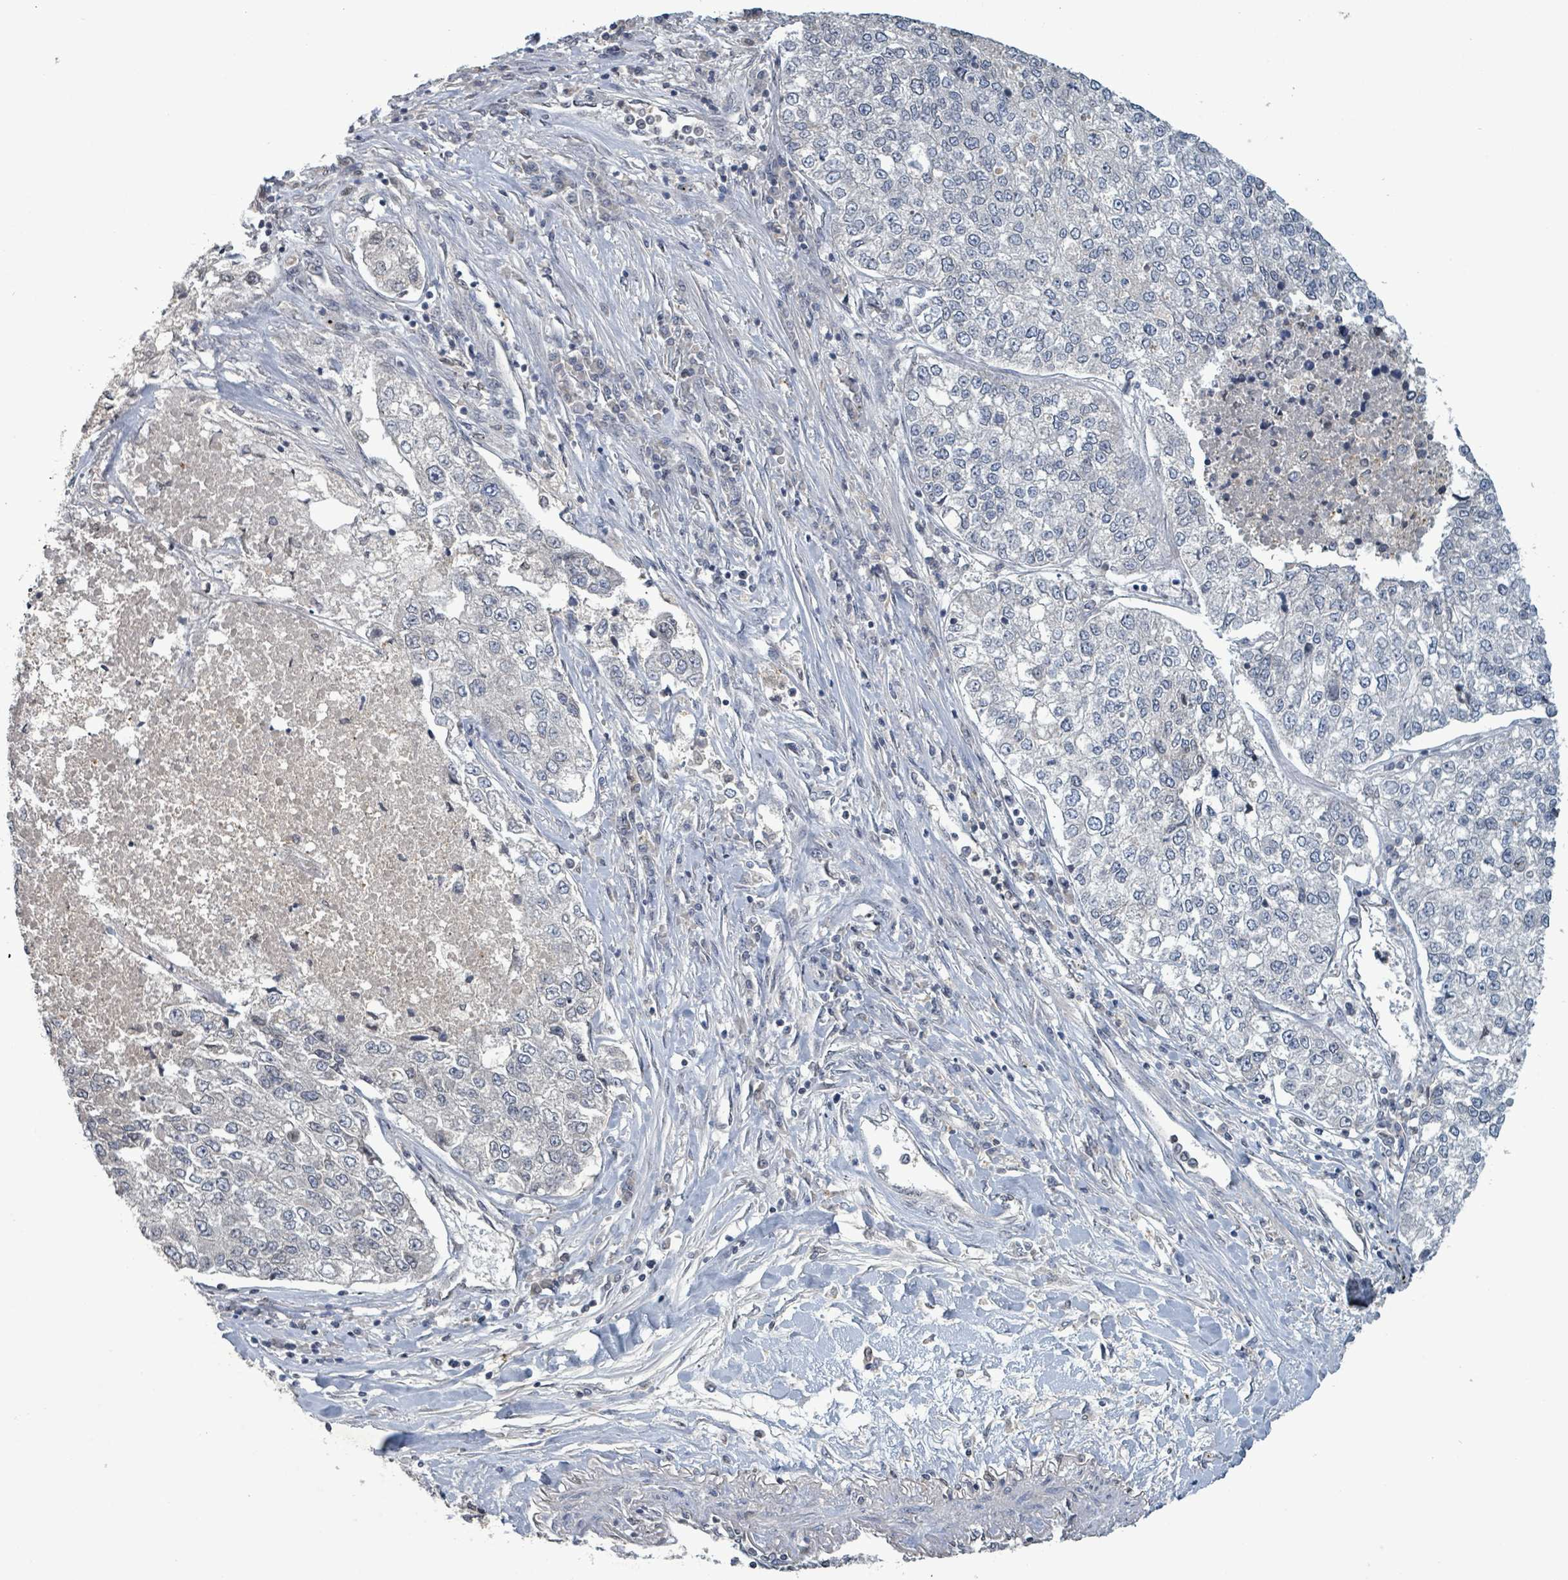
{"staining": {"intensity": "negative", "quantity": "none", "location": "none"}, "tissue": "lung cancer", "cell_type": "Tumor cells", "image_type": "cancer", "snomed": [{"axis": "morphology", "description": "Adenocarcinoma, NOS"}, {"axis": "topography", "description": "Lung"}], "caption": "Immunohistochemistry histopathology image of neoplastic tissue: lung cancer (adenocarcinoma) stained with DAB shows no significant protein staining in tumor cells.", "gene": "GRM8", "patient": {"sex": "male", "age": 49}}